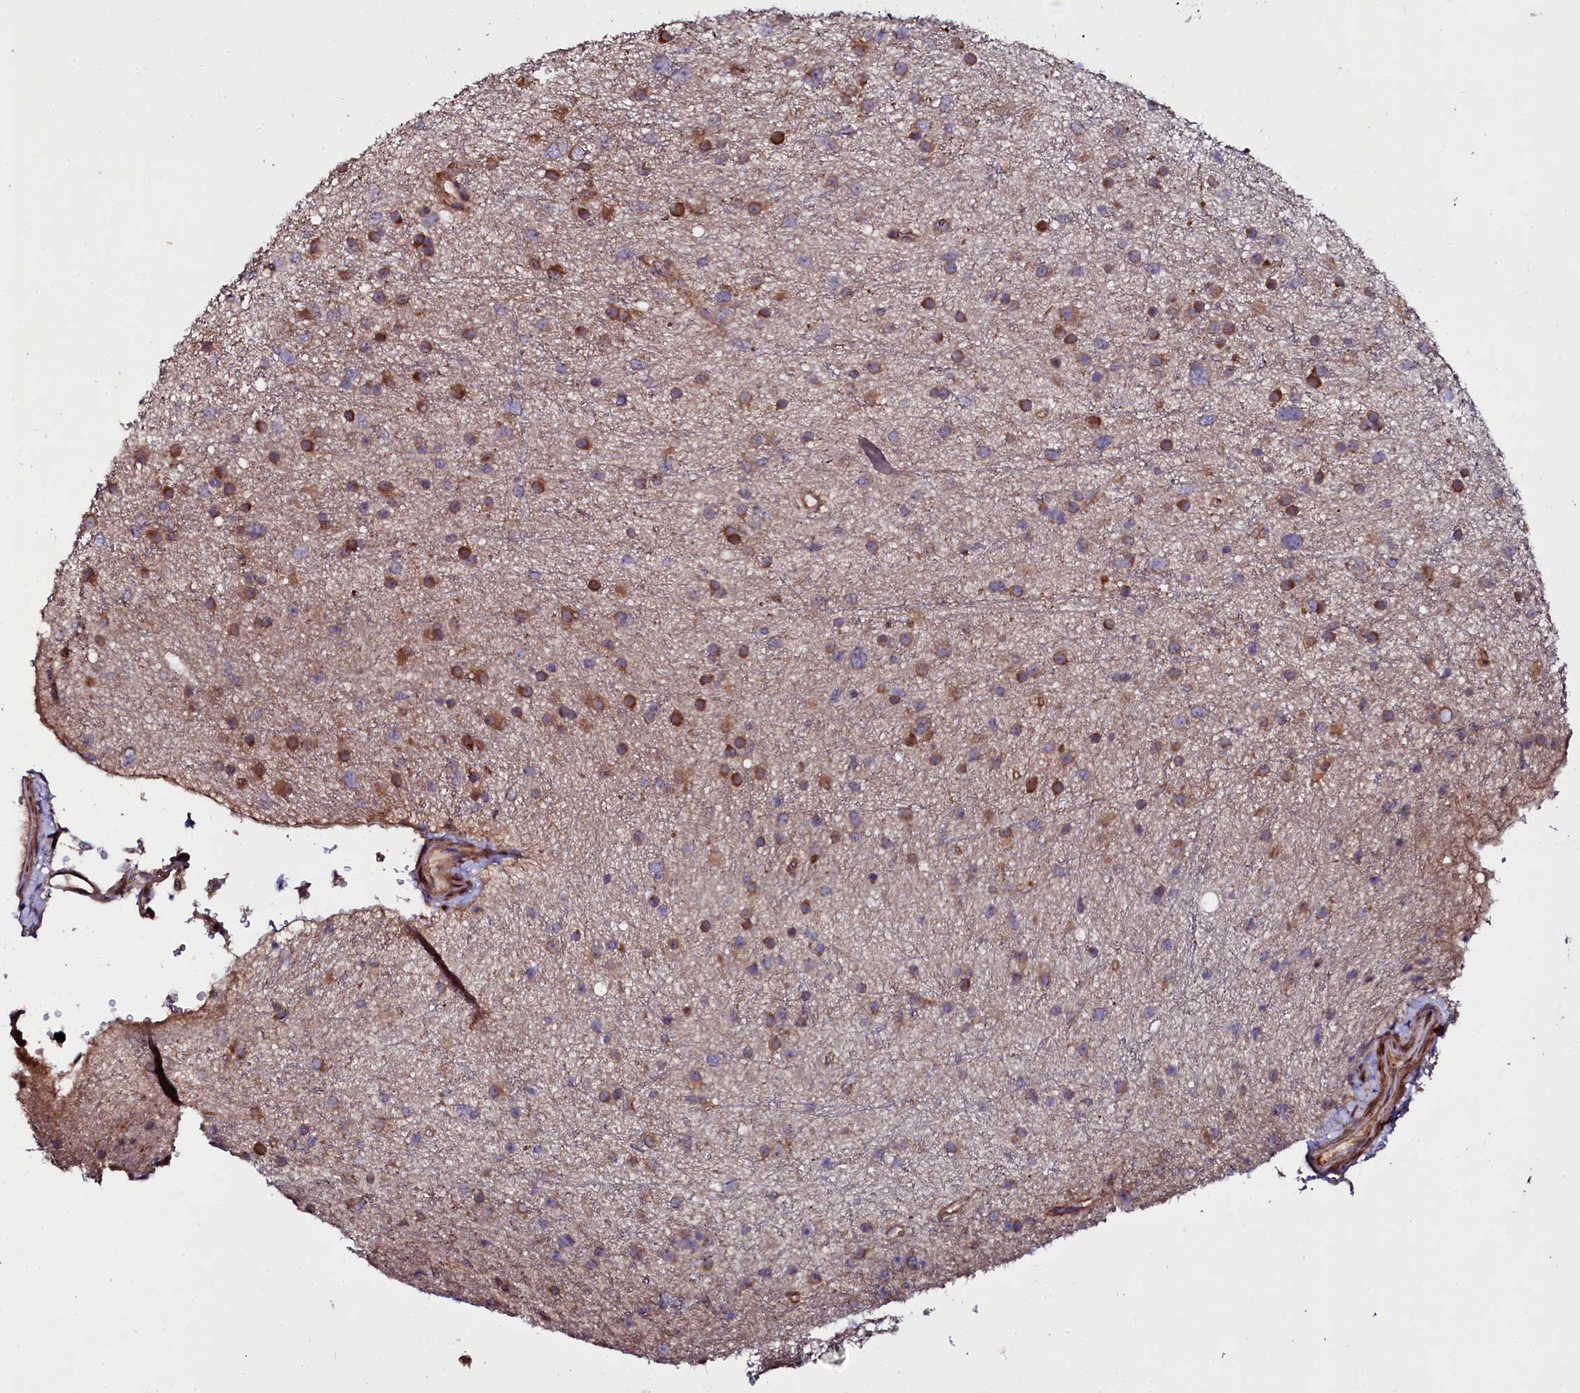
{"staining": {"intensity": "strong", "quantity": "25%-75%", "location": "cytoplasmic/membranous"}, "tissue": "glioma", "cell_type": "Tumor cells", "image_type": "cancer", "snomed": [{"axis": "morphology", "description": "Glioma, malignant, Low grade"}, {"axis": "topography", "description": "Cerebral cortex"}], "caption": "Approximately 25%-75% of tumor cells in human glioma show strong cytoplasmic/membranous protein positivity as visualized by brown immunohistochemical staining.", "gene": "USPL1", "patient": {"sex": "female", "age": 39}}